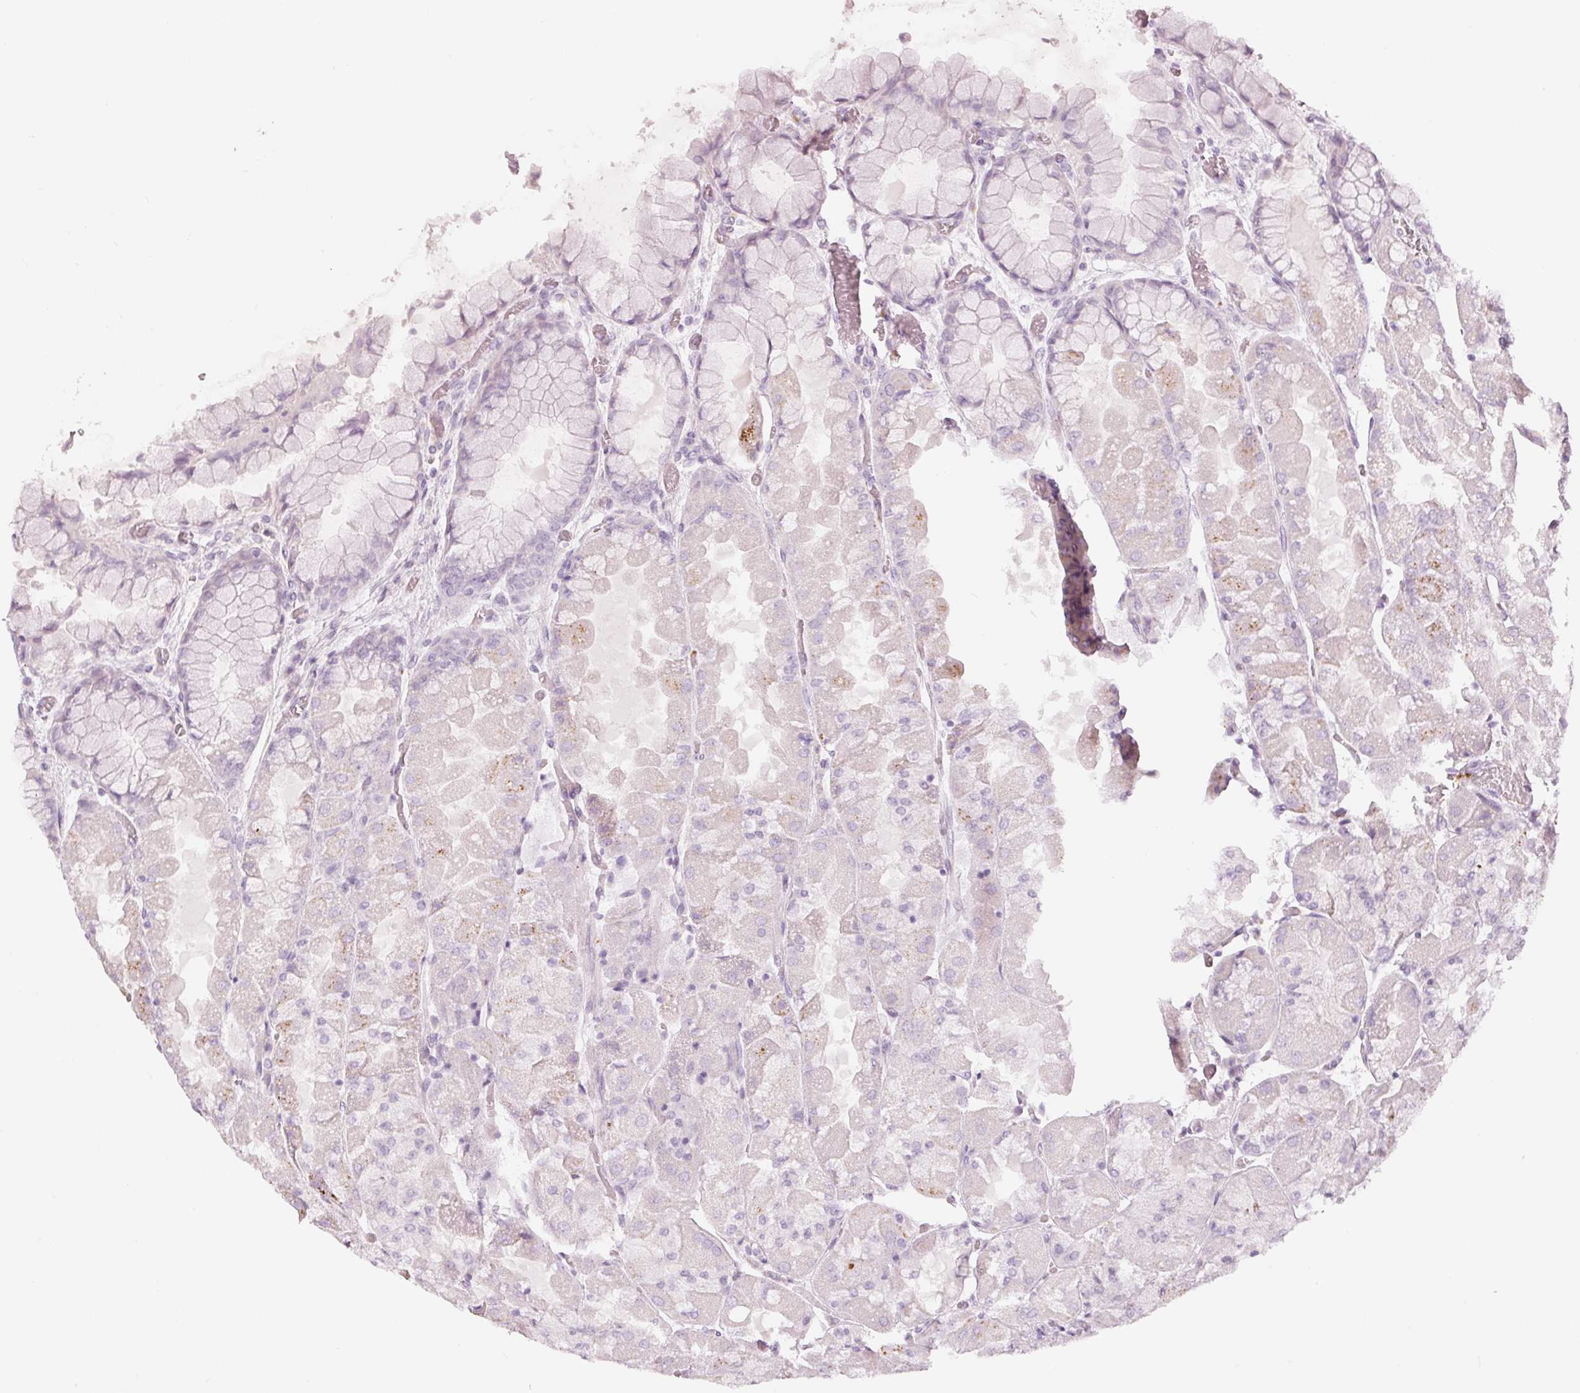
{"staining": {"intensity": "negative", "quantity": "none", "location": "none"}, "tissue": "stomach", "cell_type": "Glandular cells", "image_type": "normal", "snomed": [{"axis": "morphology", "description": "Normal tissue, NOS"}, {"axis": "topography", "description": "Stomach"}], "caption": "Immunohistochemistry micrograph of normal human stomach stained for a protein (brown), which reveals no expression in glandular cells.", "gene": "LECT2", "patient": {"sex": "female", "age": 61}}